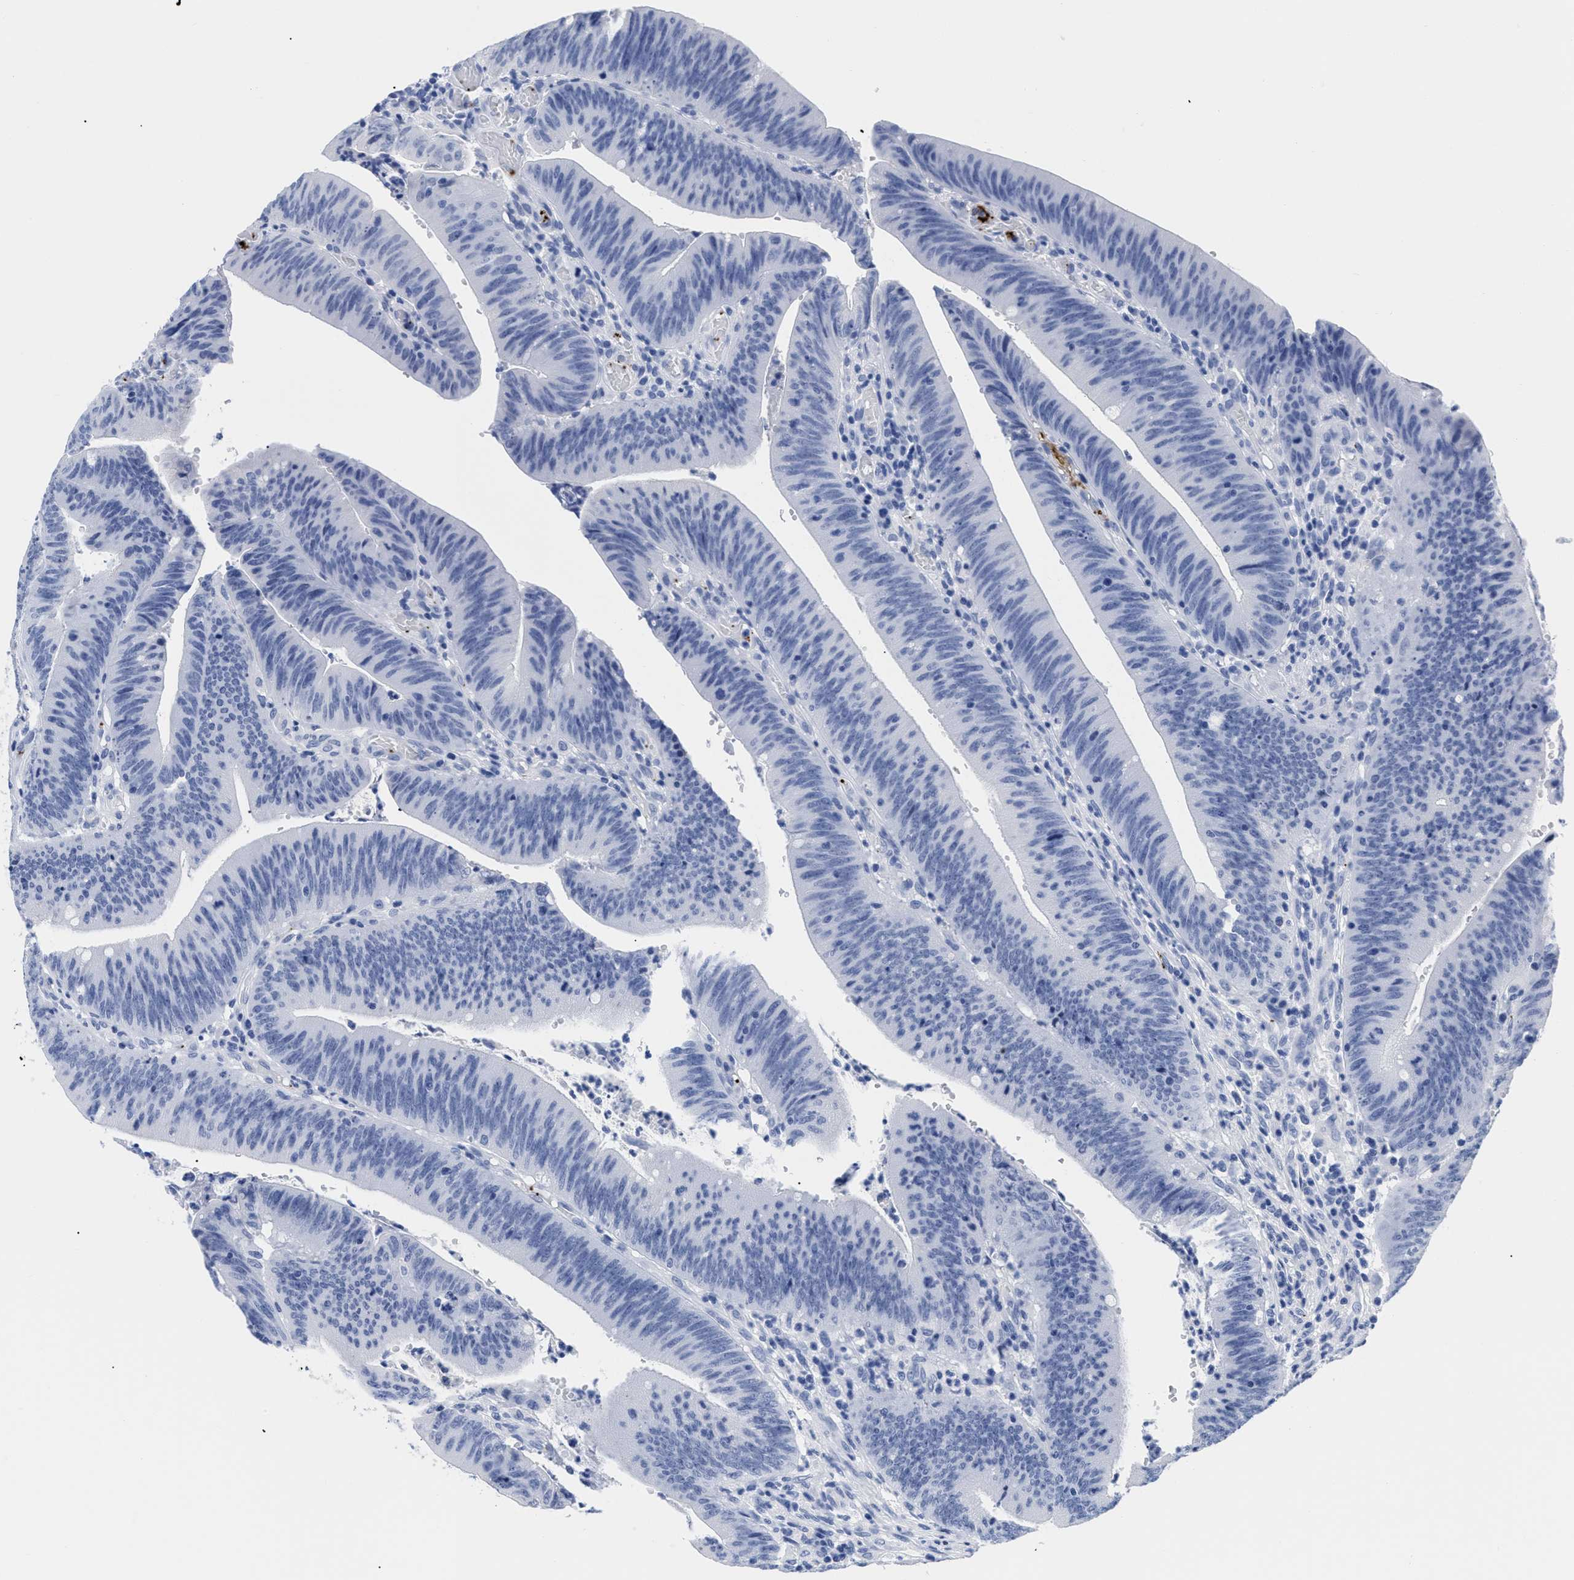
{"staining": {"intensity": "negative", "quantity": "none", "location": "none"}, "tissue": "colorectal cancer", "cell_type": "Tumor cells", "image_type": "cancer", "snomed": [{"axis": "morphology", "description": "Normal tissue, NOS"}, {"axis": "morphology", "description": "Adenocarcinoma, NOS"}, {"axis": "topography", "description": "Rectum"}], "caption": "Colorectal cancer stained for a protein using immunohistochemistry (IHC) reveals no staining tumor cells.", "gene": "TREML1", "patient": {"sex": "female", "age": 66}}